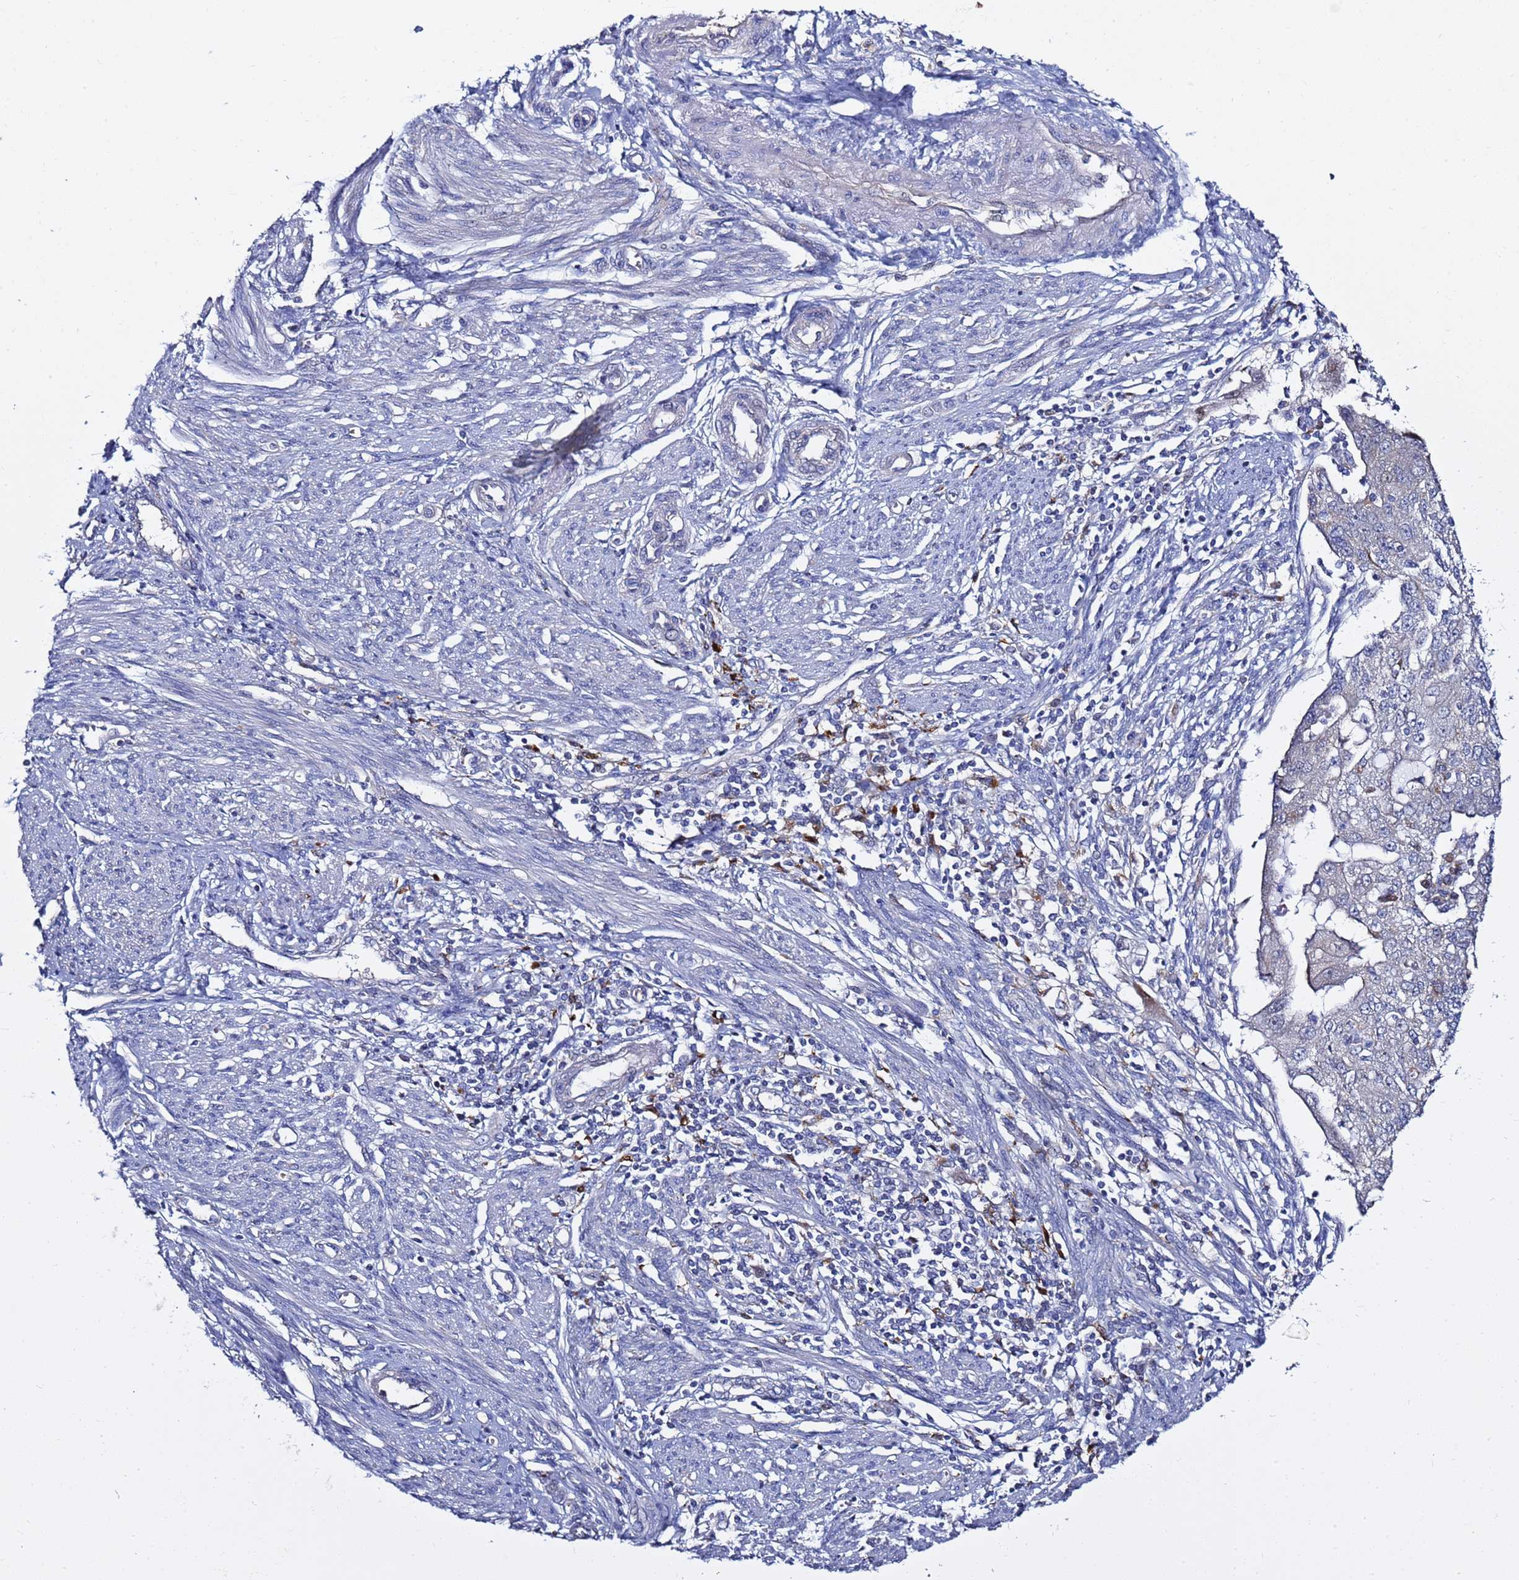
{"staining": {"intensity": "negative", "quantity": "none", "location": "none"}, "tissue": "endometrial cancer", "cell_type": "Tumor cells", "image_type": "cancer", "snomed": [{"axis": "morphology", "description": "Adenocarcinoma, NOS"}, {"axis": "topography", "description": "Endometrium"}], "caption": "High magnification brightfield microscopy of endometrial cancer stained with DAB (brown) and counterstained with hematoxylin (blue): tumor cells show no significant staining.", "gene": "NAT2", "patient": {"sex": "female", "age": 56}}